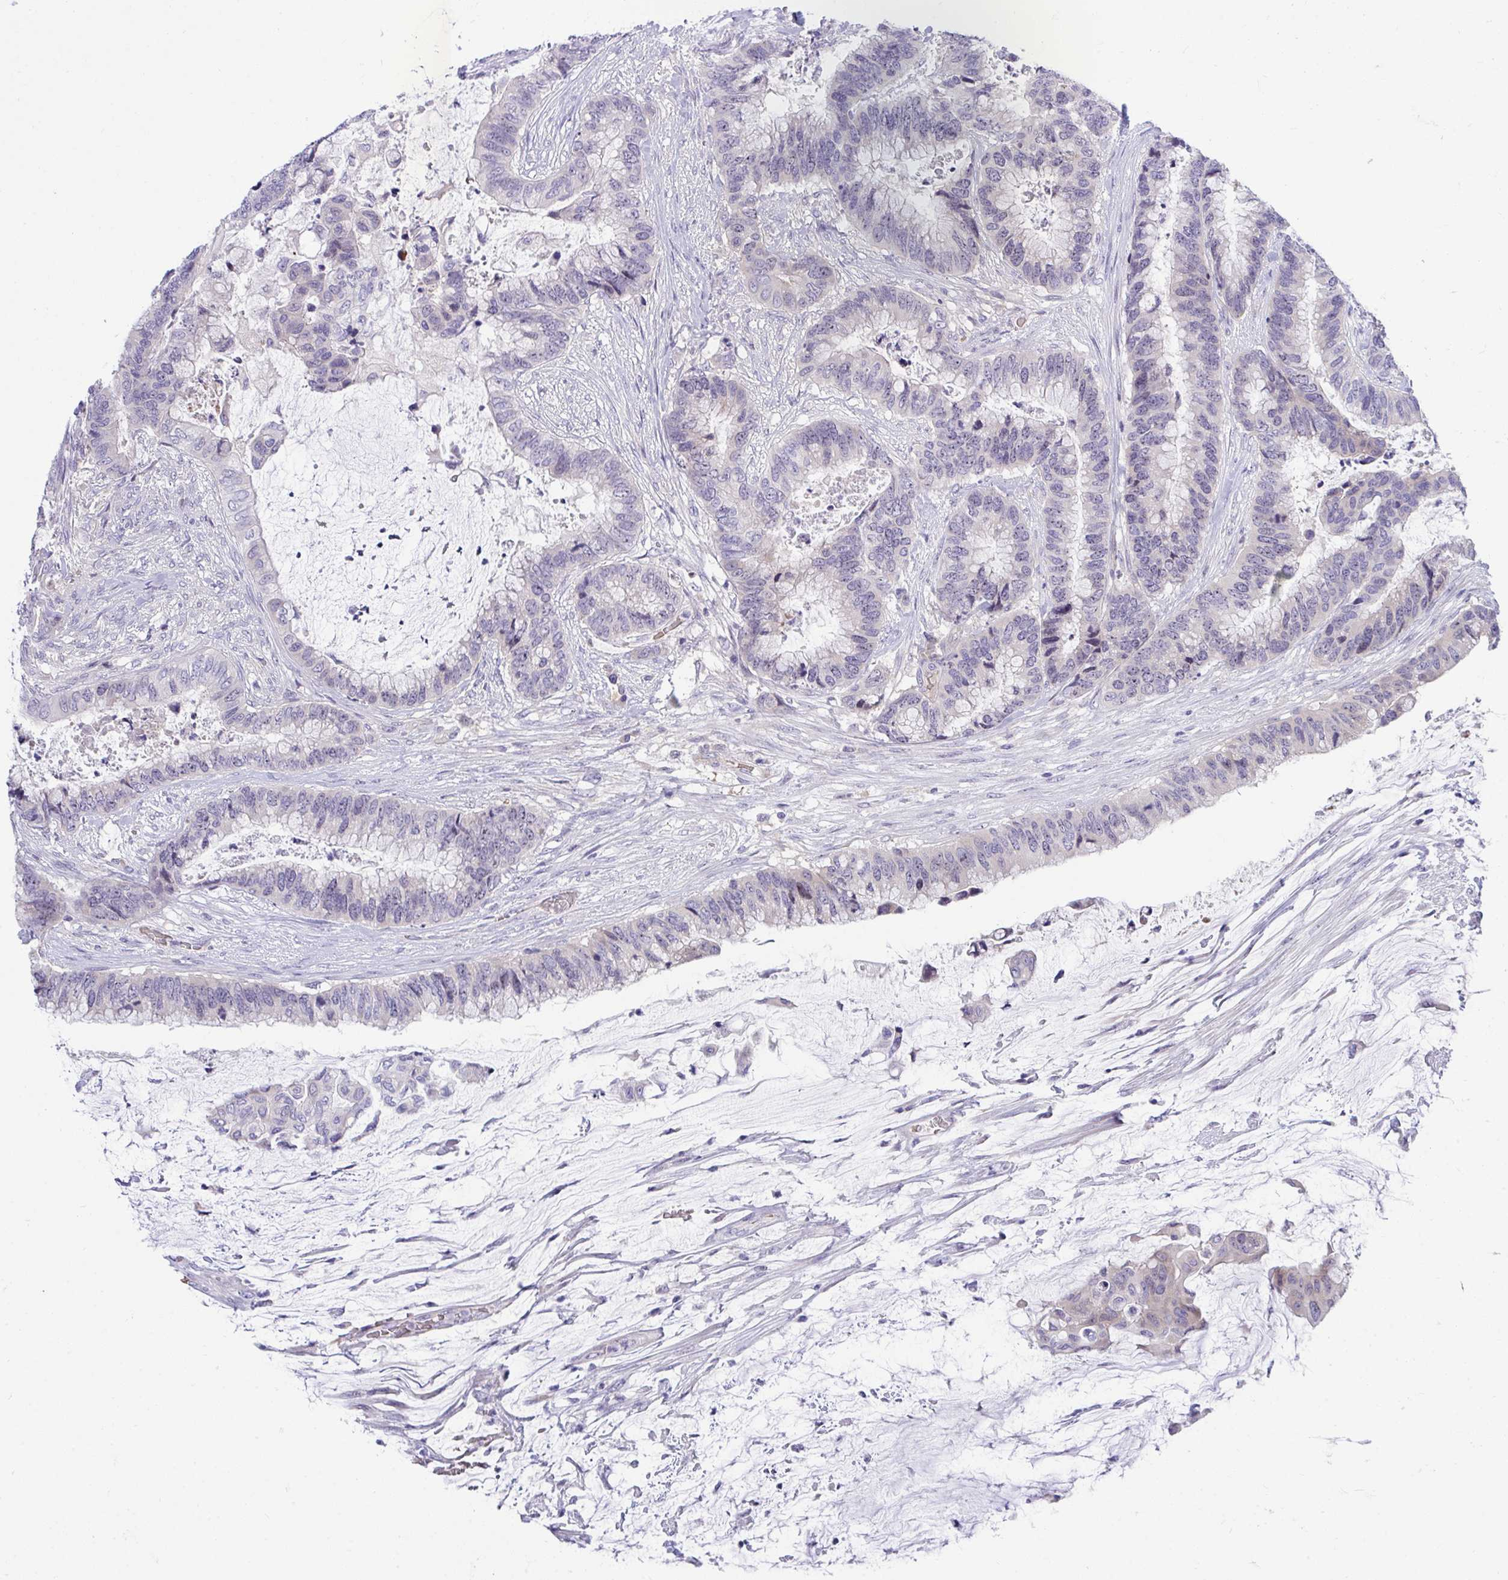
{"staining": {"intensity": "weak", "quantity": "<25%", "location": "nuclear"}, "tissue": "colorectal cancer", "cell_type": "Tumor cells", "image_type": "cancer", "snomed": [{"axis": "morphology", "description": "Adenocarcinoma, NOS"}, {"axis": "topography", "description": "Rectum"}], "caption": "Adenocarcinoma (colorectal) was stained to show a protein in brown. There is no significant positivity in tumor cells.", "gene": "CENPQ", "patient": {"sex": "female", "age": 59}}